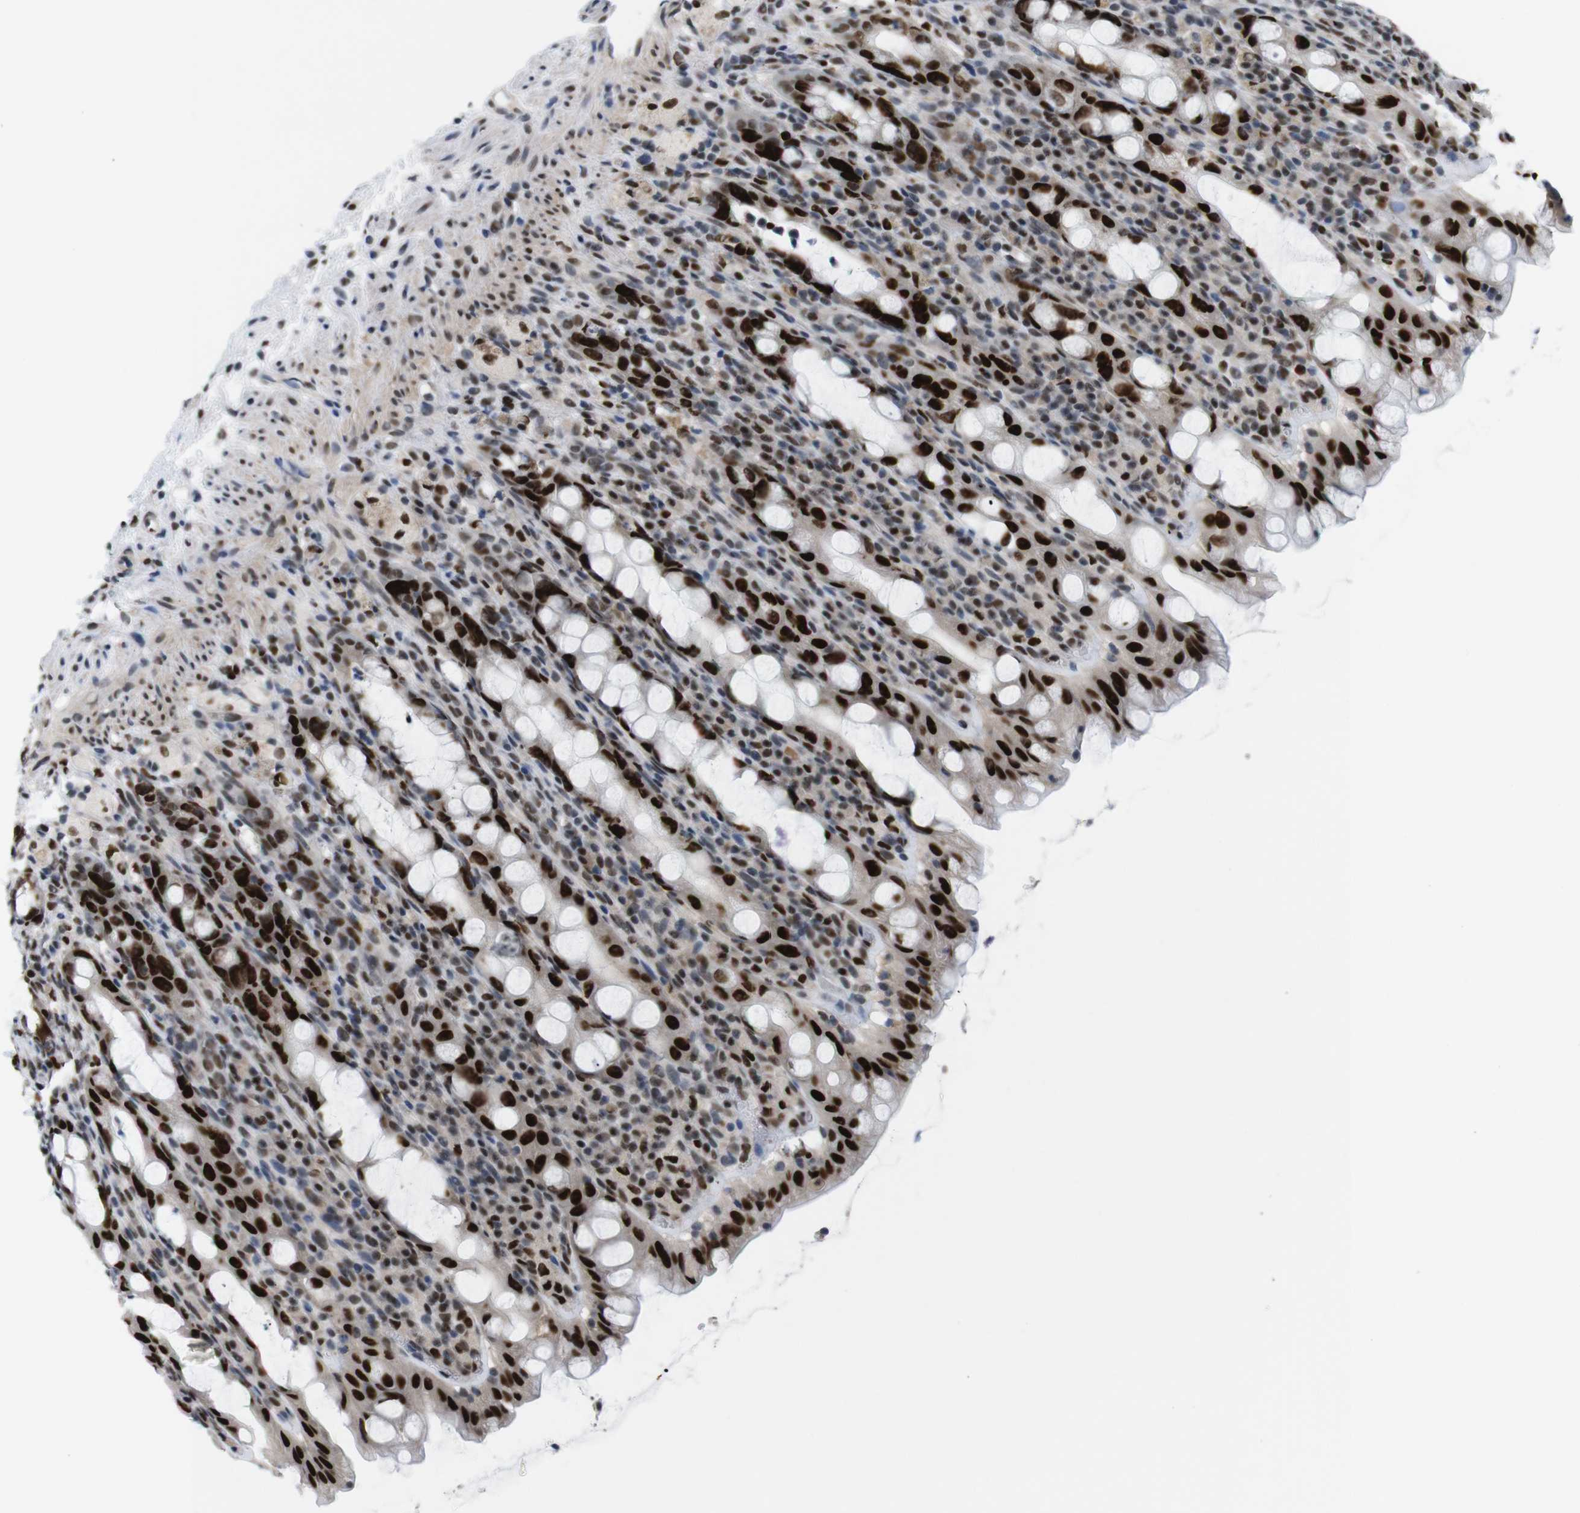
{"staining": {"intensity": "strong", "quantity": ">75%", "location": "nuclear"}, "tissue": "rectum", "cell_type": "Glandular cells", "image_type": "normal", "snomed": [{"axis": "morphology", "description": "Normal tissue, NOS"}, {"axis": "topography", "description": "Rectum"}], "caption": "Unremarkable rectum displays strong nuclear positivity in about >75% of glandular cells, visualized by immunohistochemistry. The staining was performed using DAB to visualize the protein expression in brown, while the nuclei were stained in blue with hematoxylin (Magnification: 20x).", "gene": "PSME3", "patient": {"sex": "male", "age": 44}}